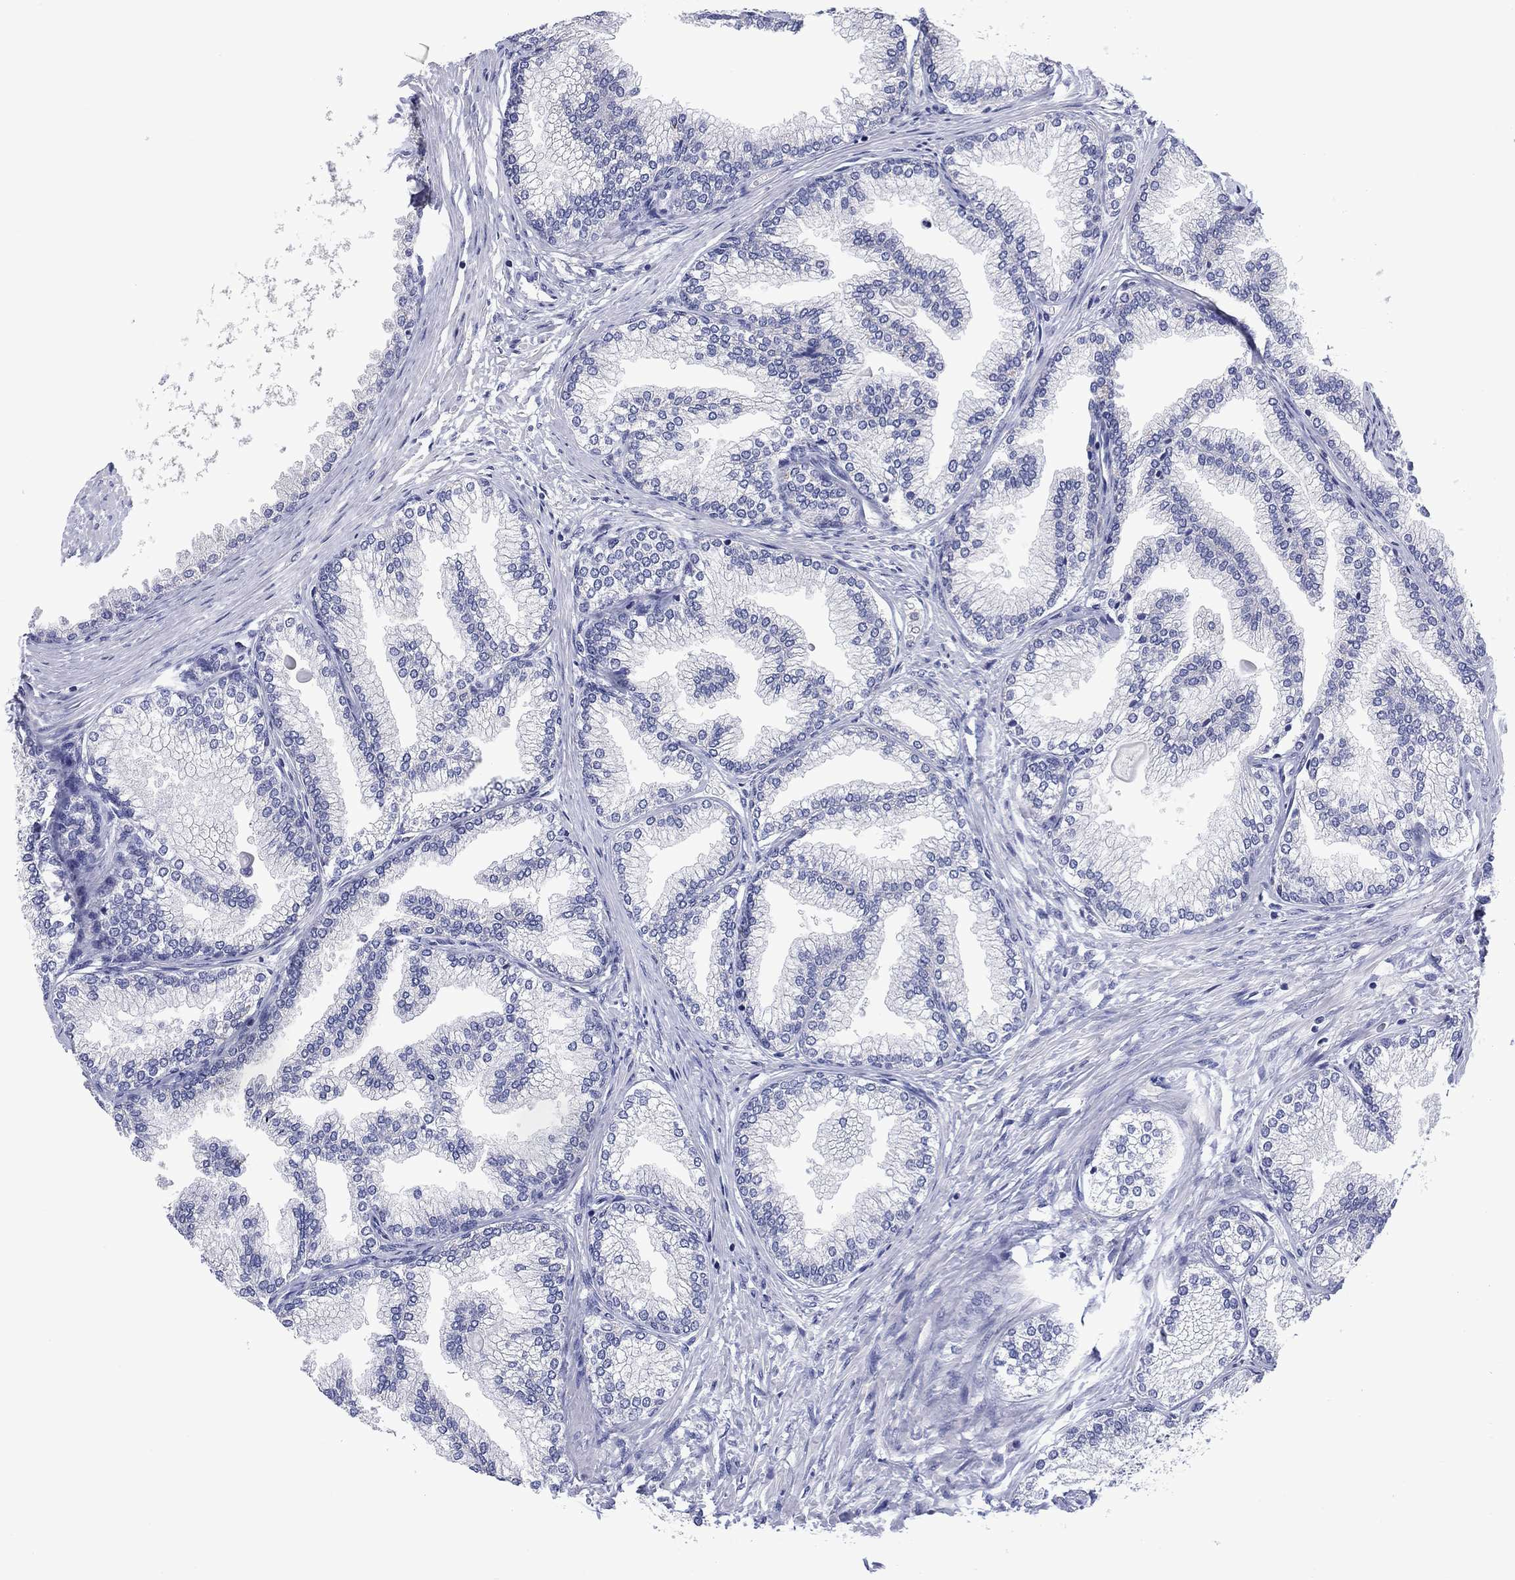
{"staining": {"intensity": "negative", "quantity": "none", "location": "none"}, "tissue": "prostate", "cell_type": "Glandular cells", "image_type": "normal", "snomed": [{"axis": "morphology", "description": "Normal tissue, NOS"}, {"axis": "topography", "description": "Prostate"}], "caption": "Glandular cells are negative for brown protein staining in unremarkable prostate. Nuclei are stained in blue.", "gene": "FER1L6", "patient": {"sex": "male", "age": 72}}